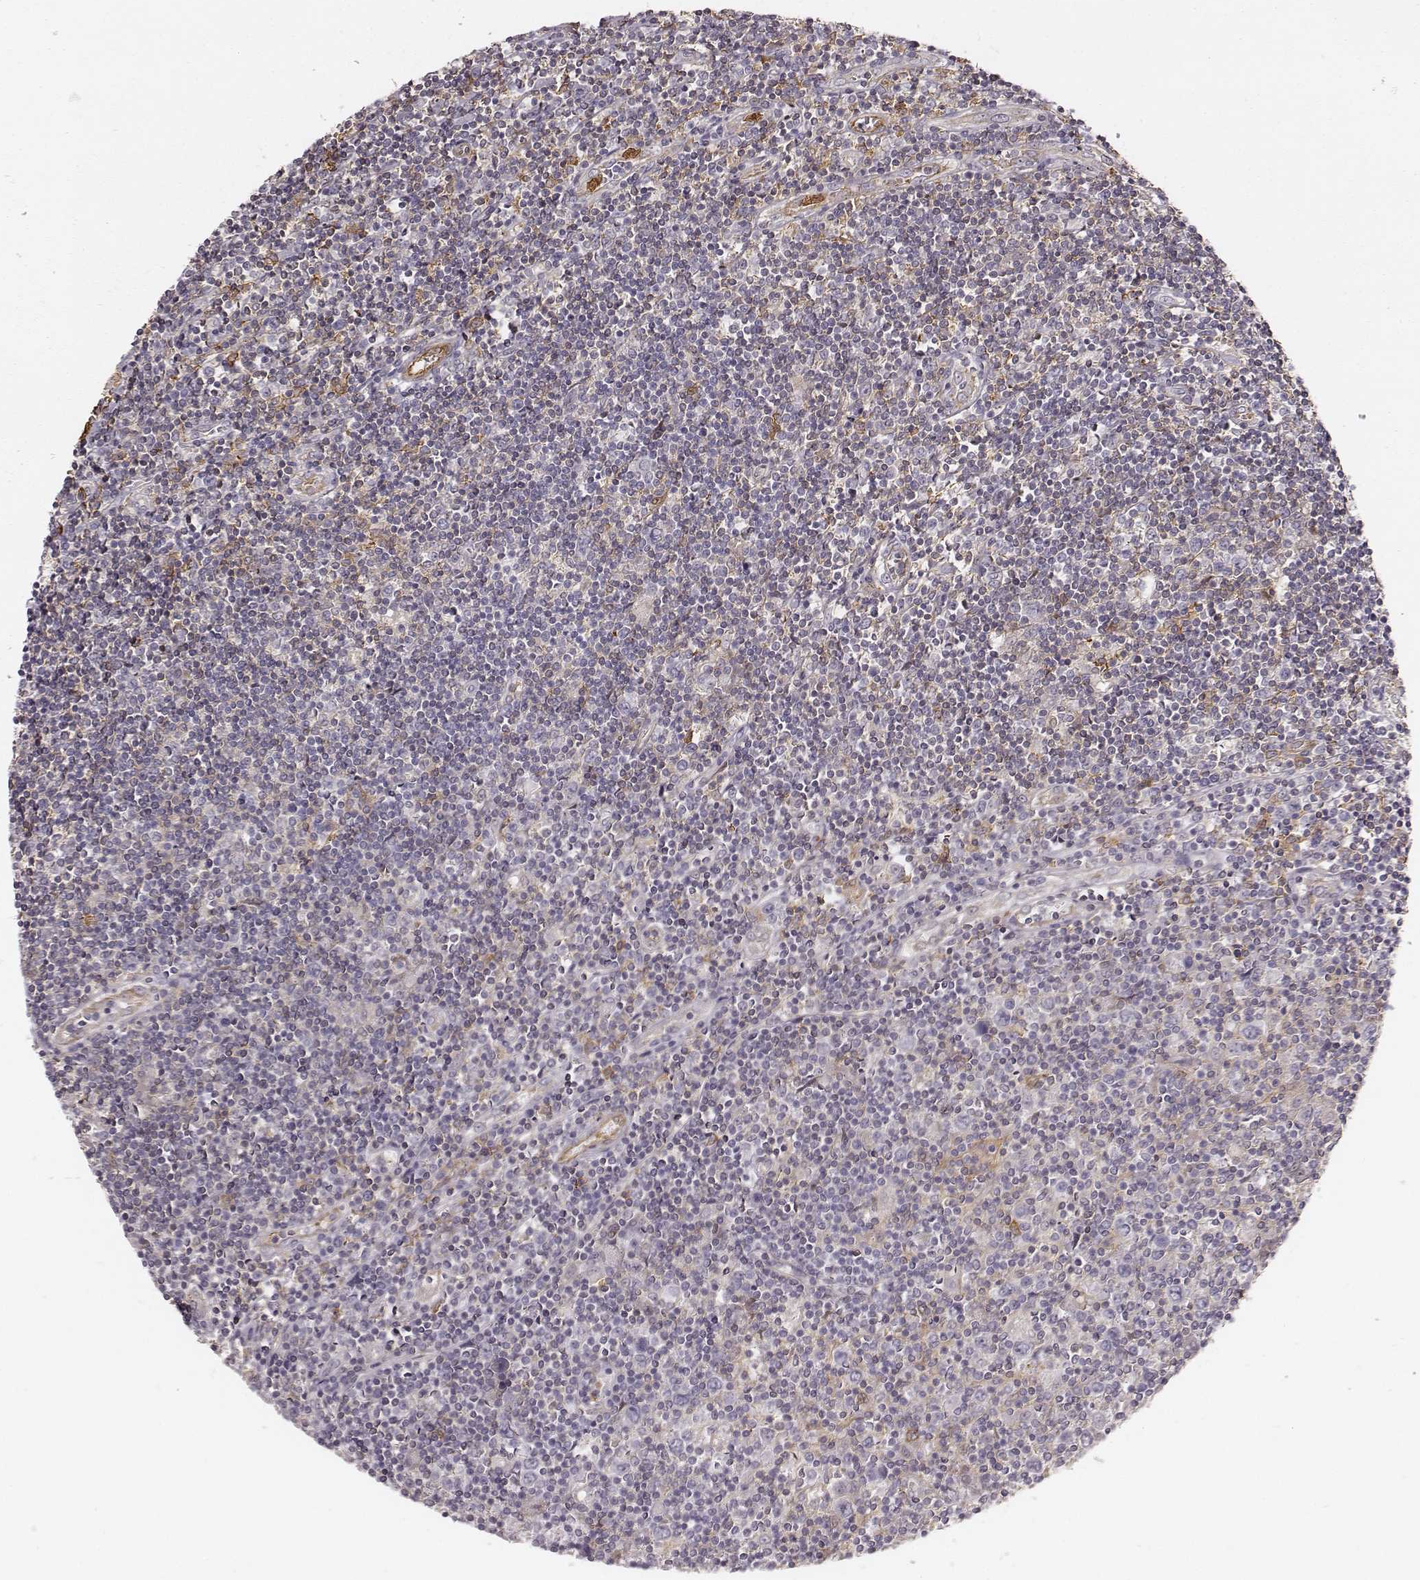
{"staining": {"intensity": "negative", "quantity": "none", "location": "none"}, "tissue": "lymphoma", "cell_type": "Tumor cells", "image_type": "cancer", "snomed": [{"axis": "morphology", "description": "Hodgkin's disease, NOS"}, {"axis": "topography", "description": "Lymph node"}], "caption": "Human Hodgkin's disease stained for a protein using IHC exhibits no expression in tumor cells.", "gene": "ZYX", "patient": {"sex": "male", "age": 40}}